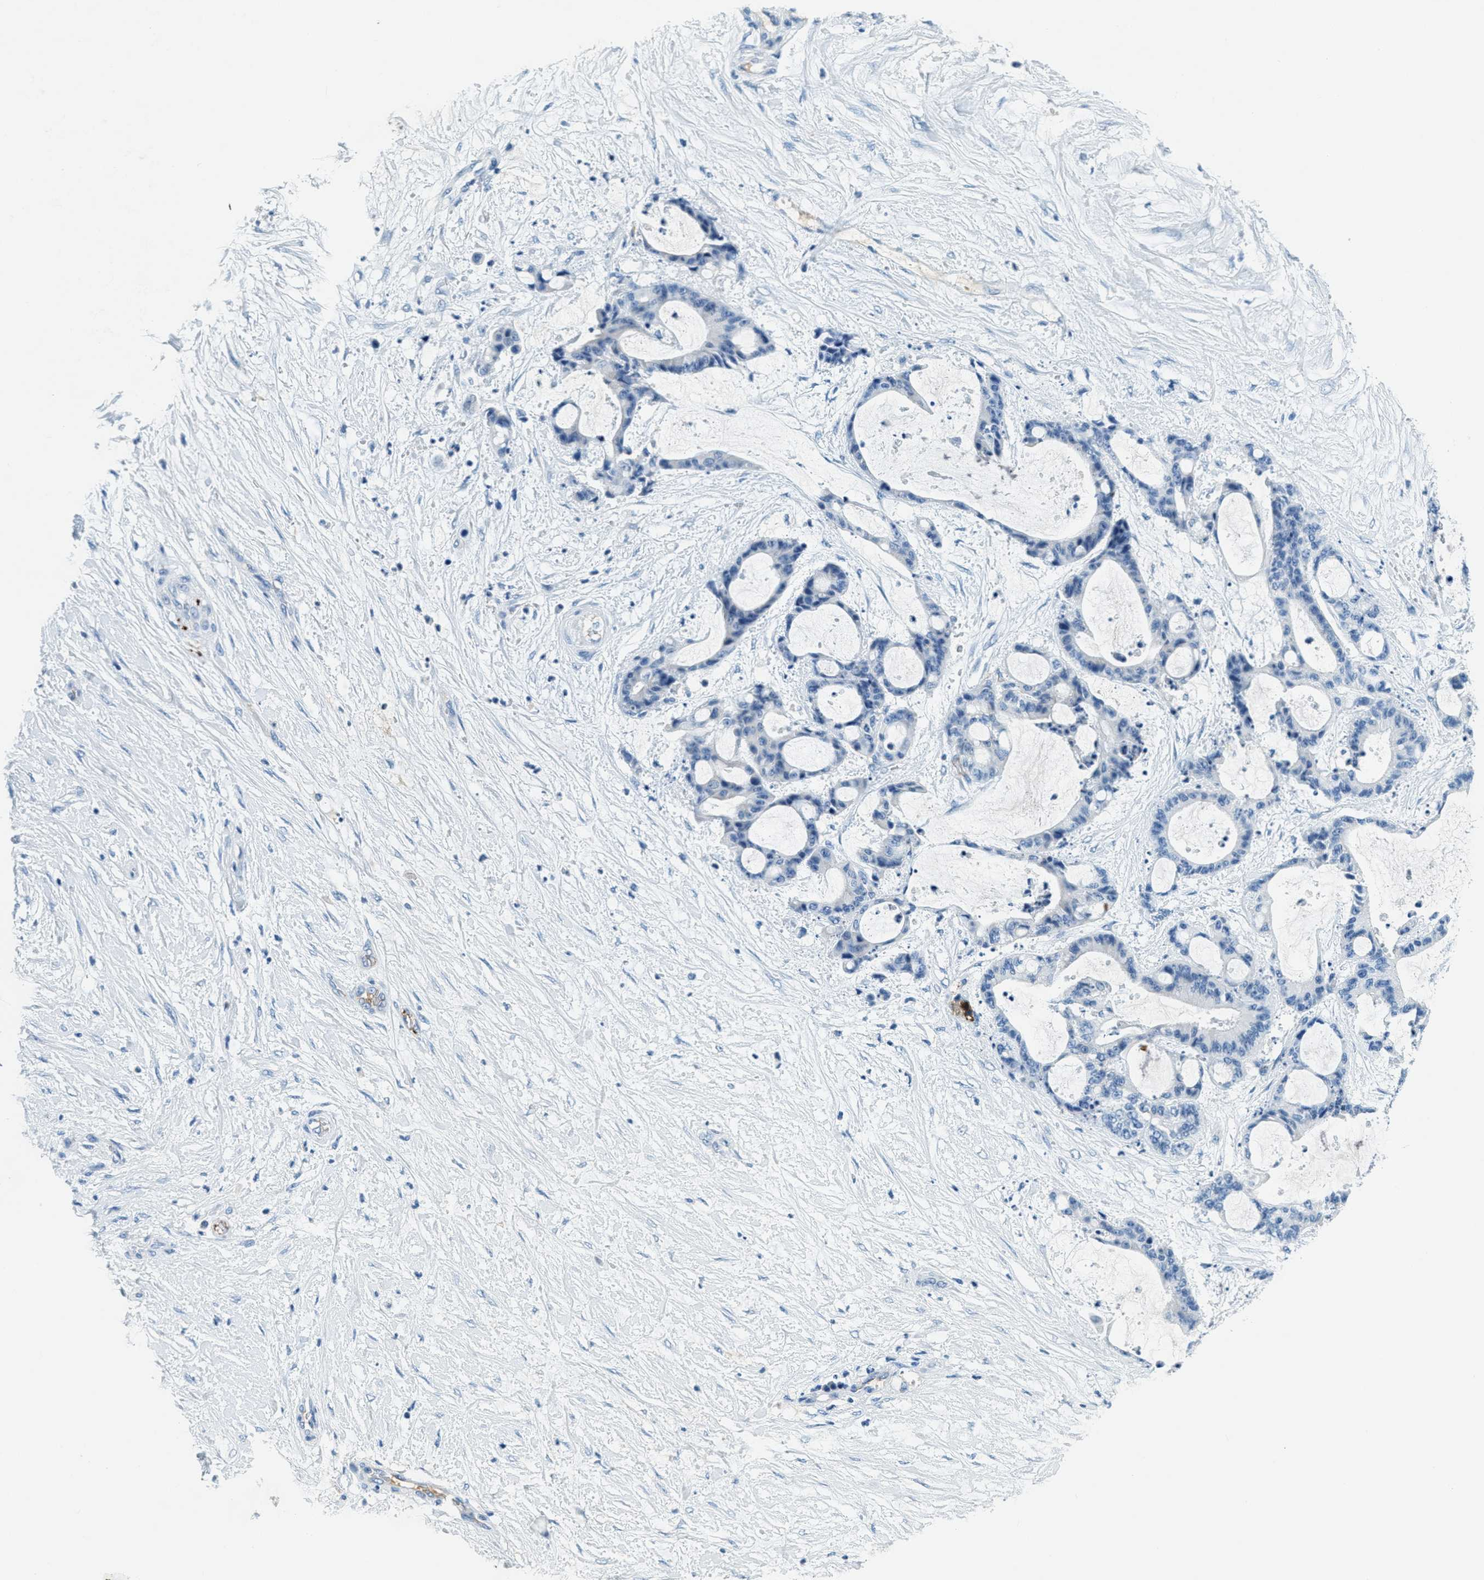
{"staining": {"intensity": "negative", "quantity": "none", "location": "none"}, "tissue": "liver cancer", "cell_type": "Tumor cells", "image_type": "cancer", "snomed": [{"axis": "morphology", "description": "Cholangiocarcinoma"}, {"axis": "topography", "description": "Liver"}], "caption": "Immunohistochemical staining of cholangiocarcinoma (liver) displays no significant staining in tumor cells. Nuclei are stained in blue.", "gene": "A2M", "patient": {"sex": "female", "age": 73}}